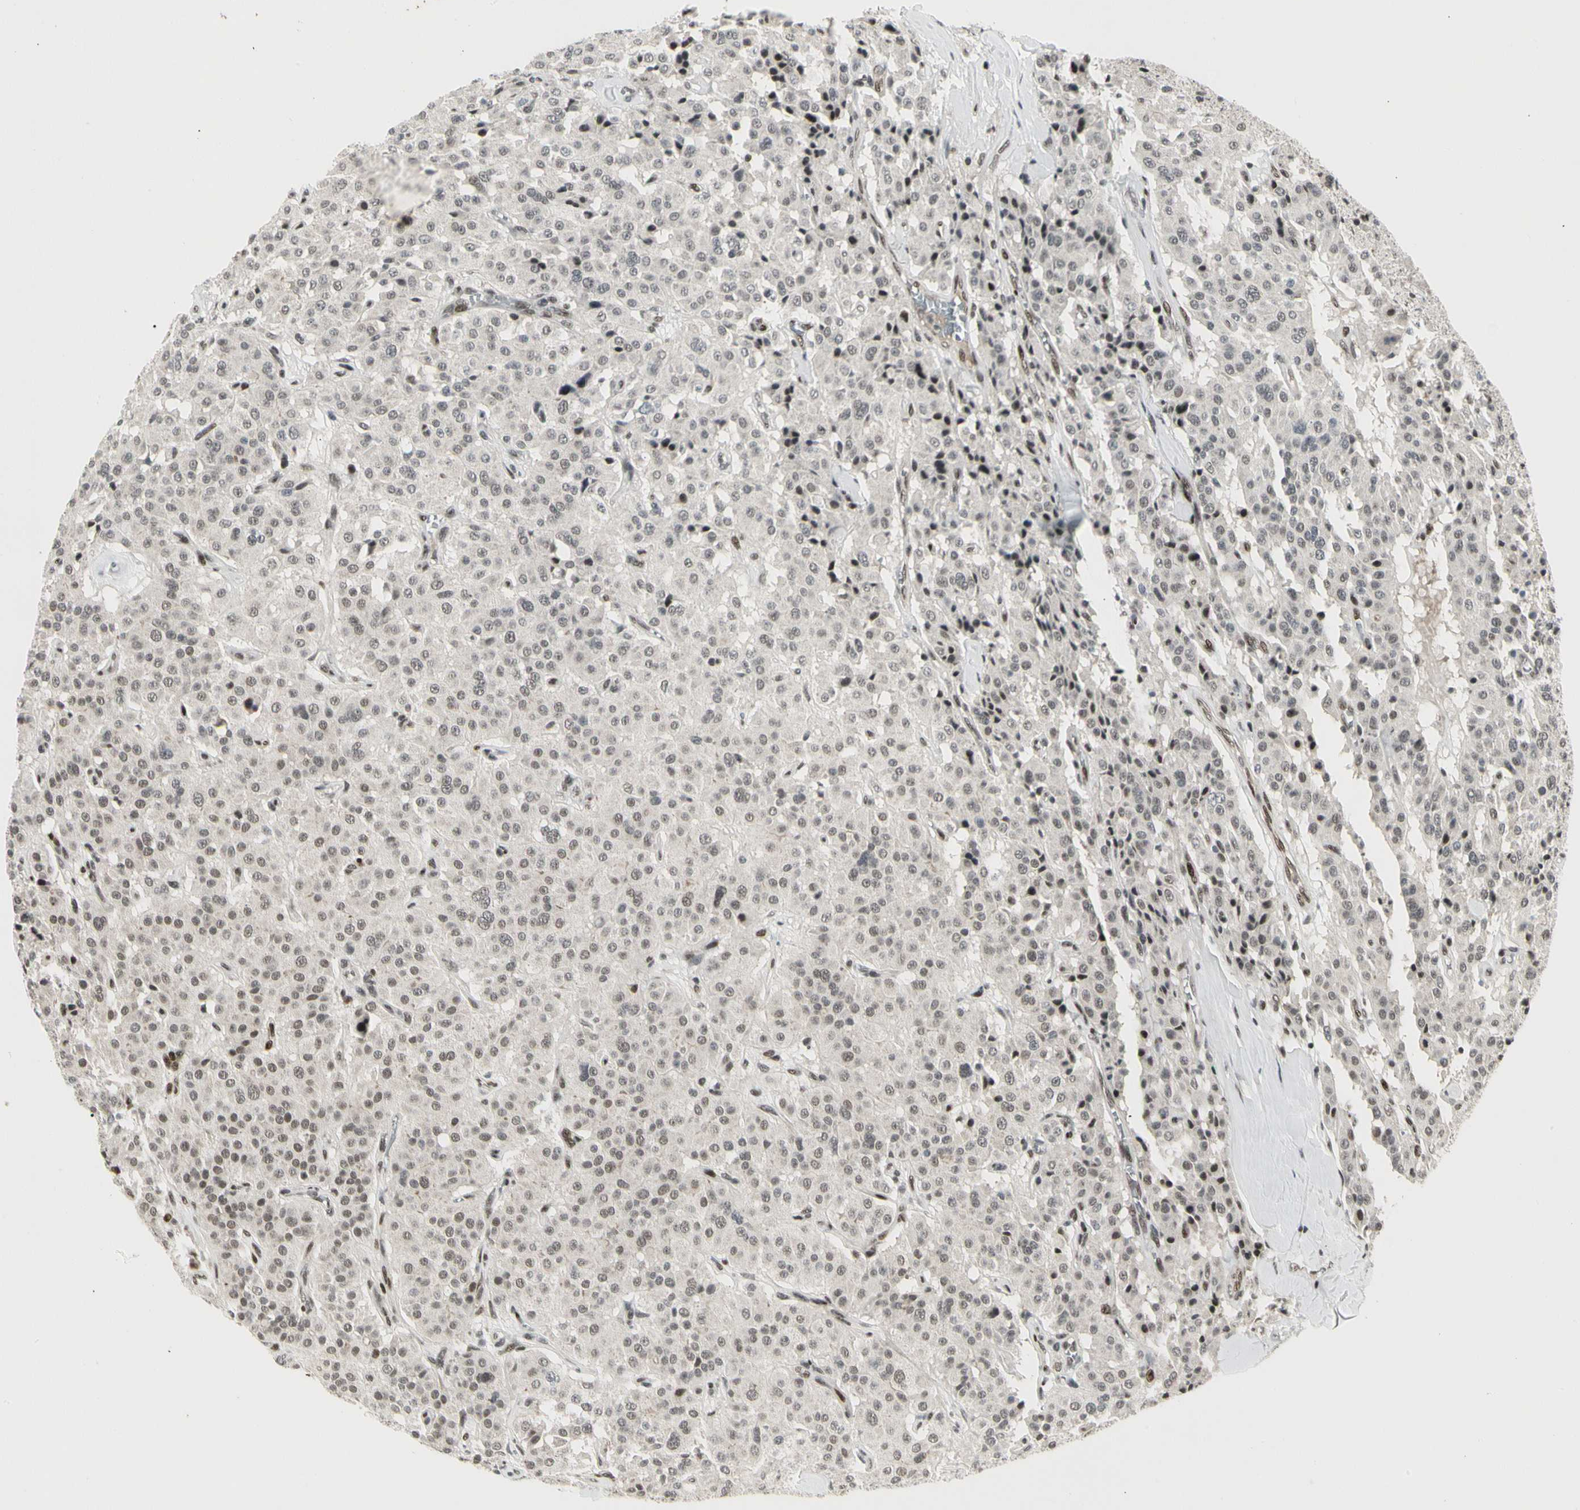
{"staining": {"intensity": "moderate", "quantity": "25%-75%", "location": "nuclear"}, "tissue": "carcinoid", "cell_type": "Tumor cells", "image_type": "cancer", "snomed": [{"axis": "morphology", "description": "Carcinoid, malignant, NOS"}, {"axis": "topography", "description": "Lung"}], "caption": "Immunohistochemistry (IHC) (DAB) staining of human malignant carcinoid displays moderate nuclear protein staining in approximately 25%-75% of tumor cells.", "gene": "FOXJ2", "patient": {"sex": "male", "age": 30}}